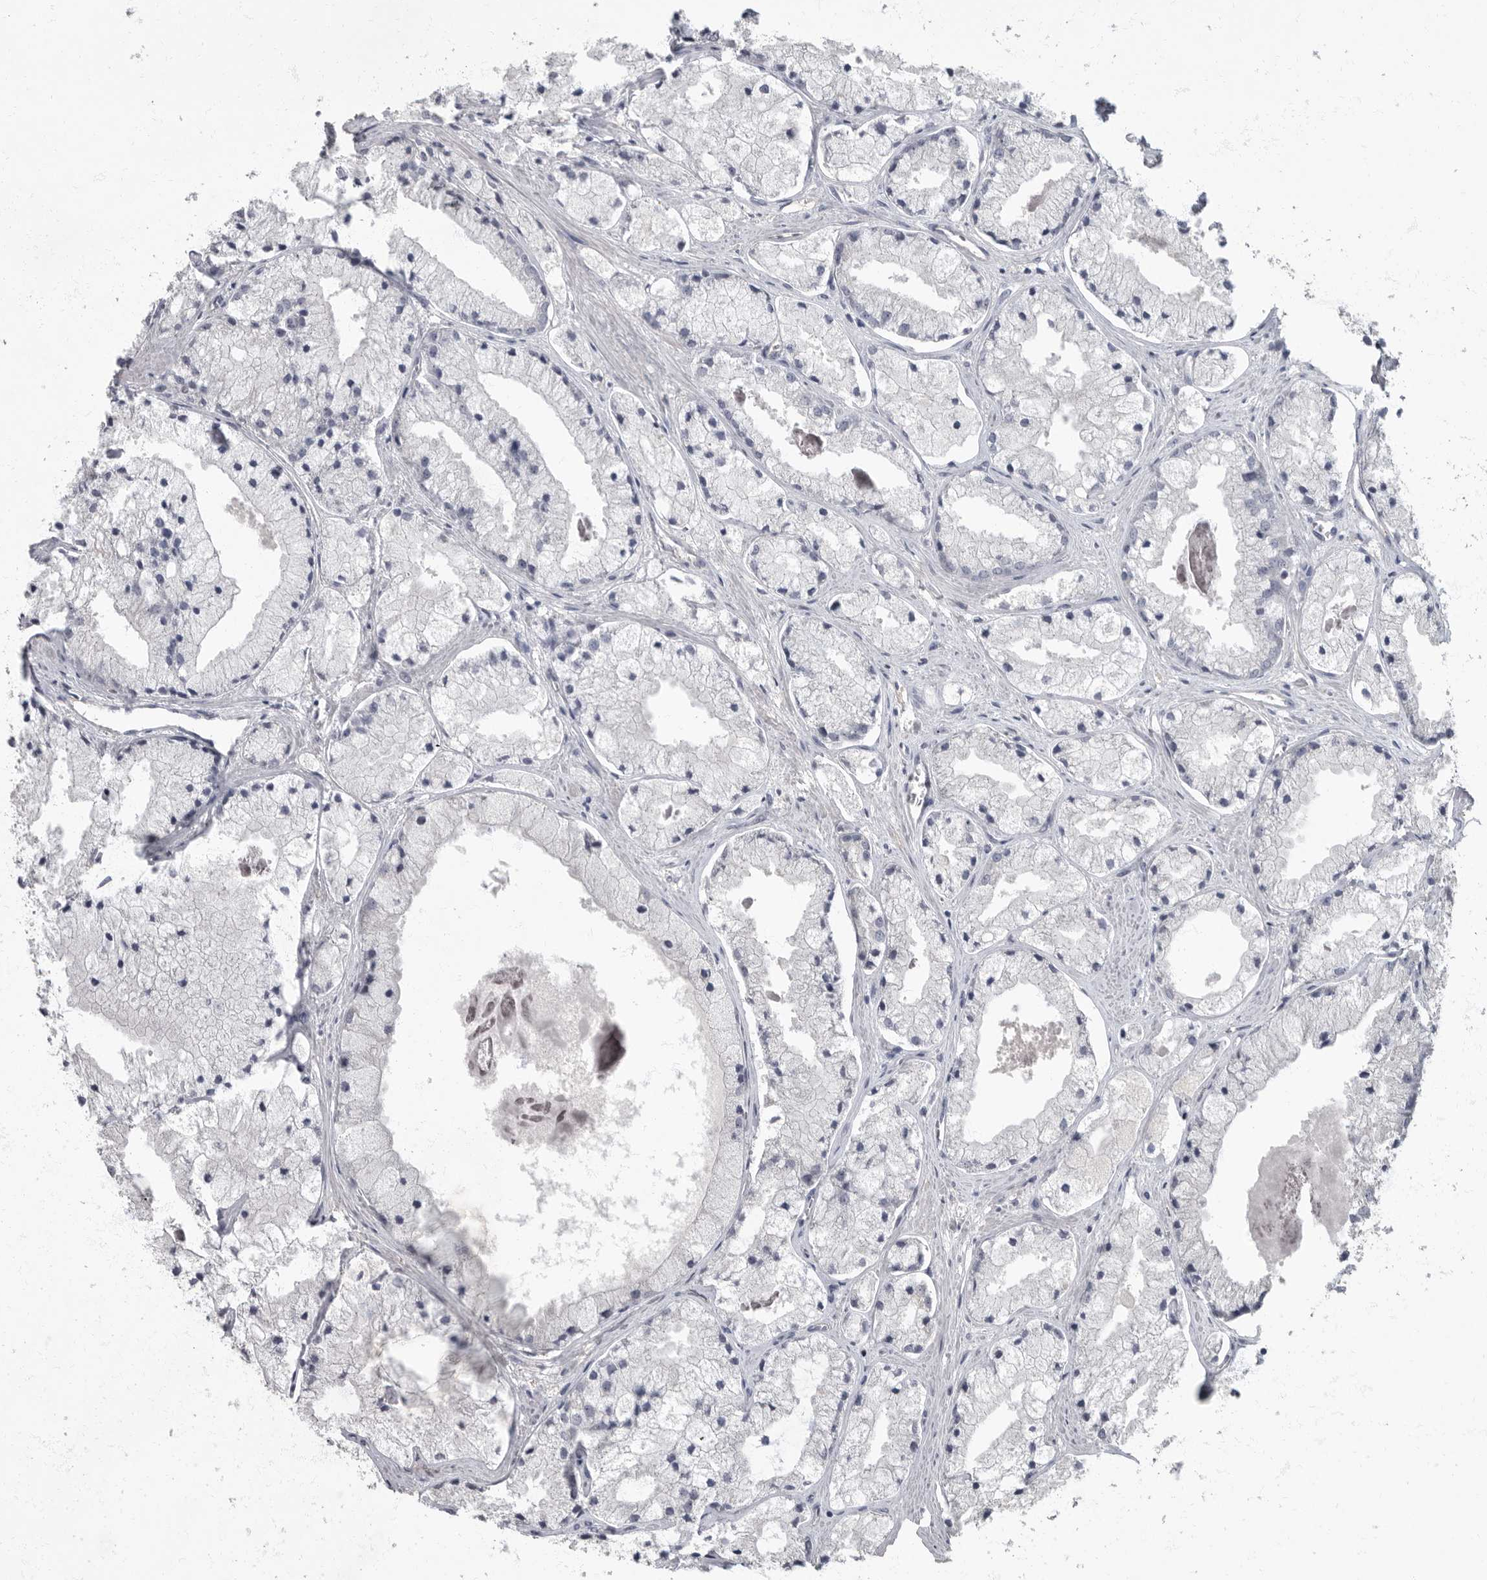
{"staining": {"intensity": "negative", "quantity": "none", "location": "none"}, "tissue": "prostate cancer", "cell_type": "Tumor cells", "image_type": "cancer", "snomed": [{"axis": "morphology", "description": "Adenocarcinoma, High grade"}, {"axis": "topography", "description": "Prostate"}], "caption": "Immunohistochemistry of prostate adenocarcinoma (high-grade) displays no positivity in tumor cells.", "gene": "PDK1", "patient": {"sex": "male", "age": 50}}